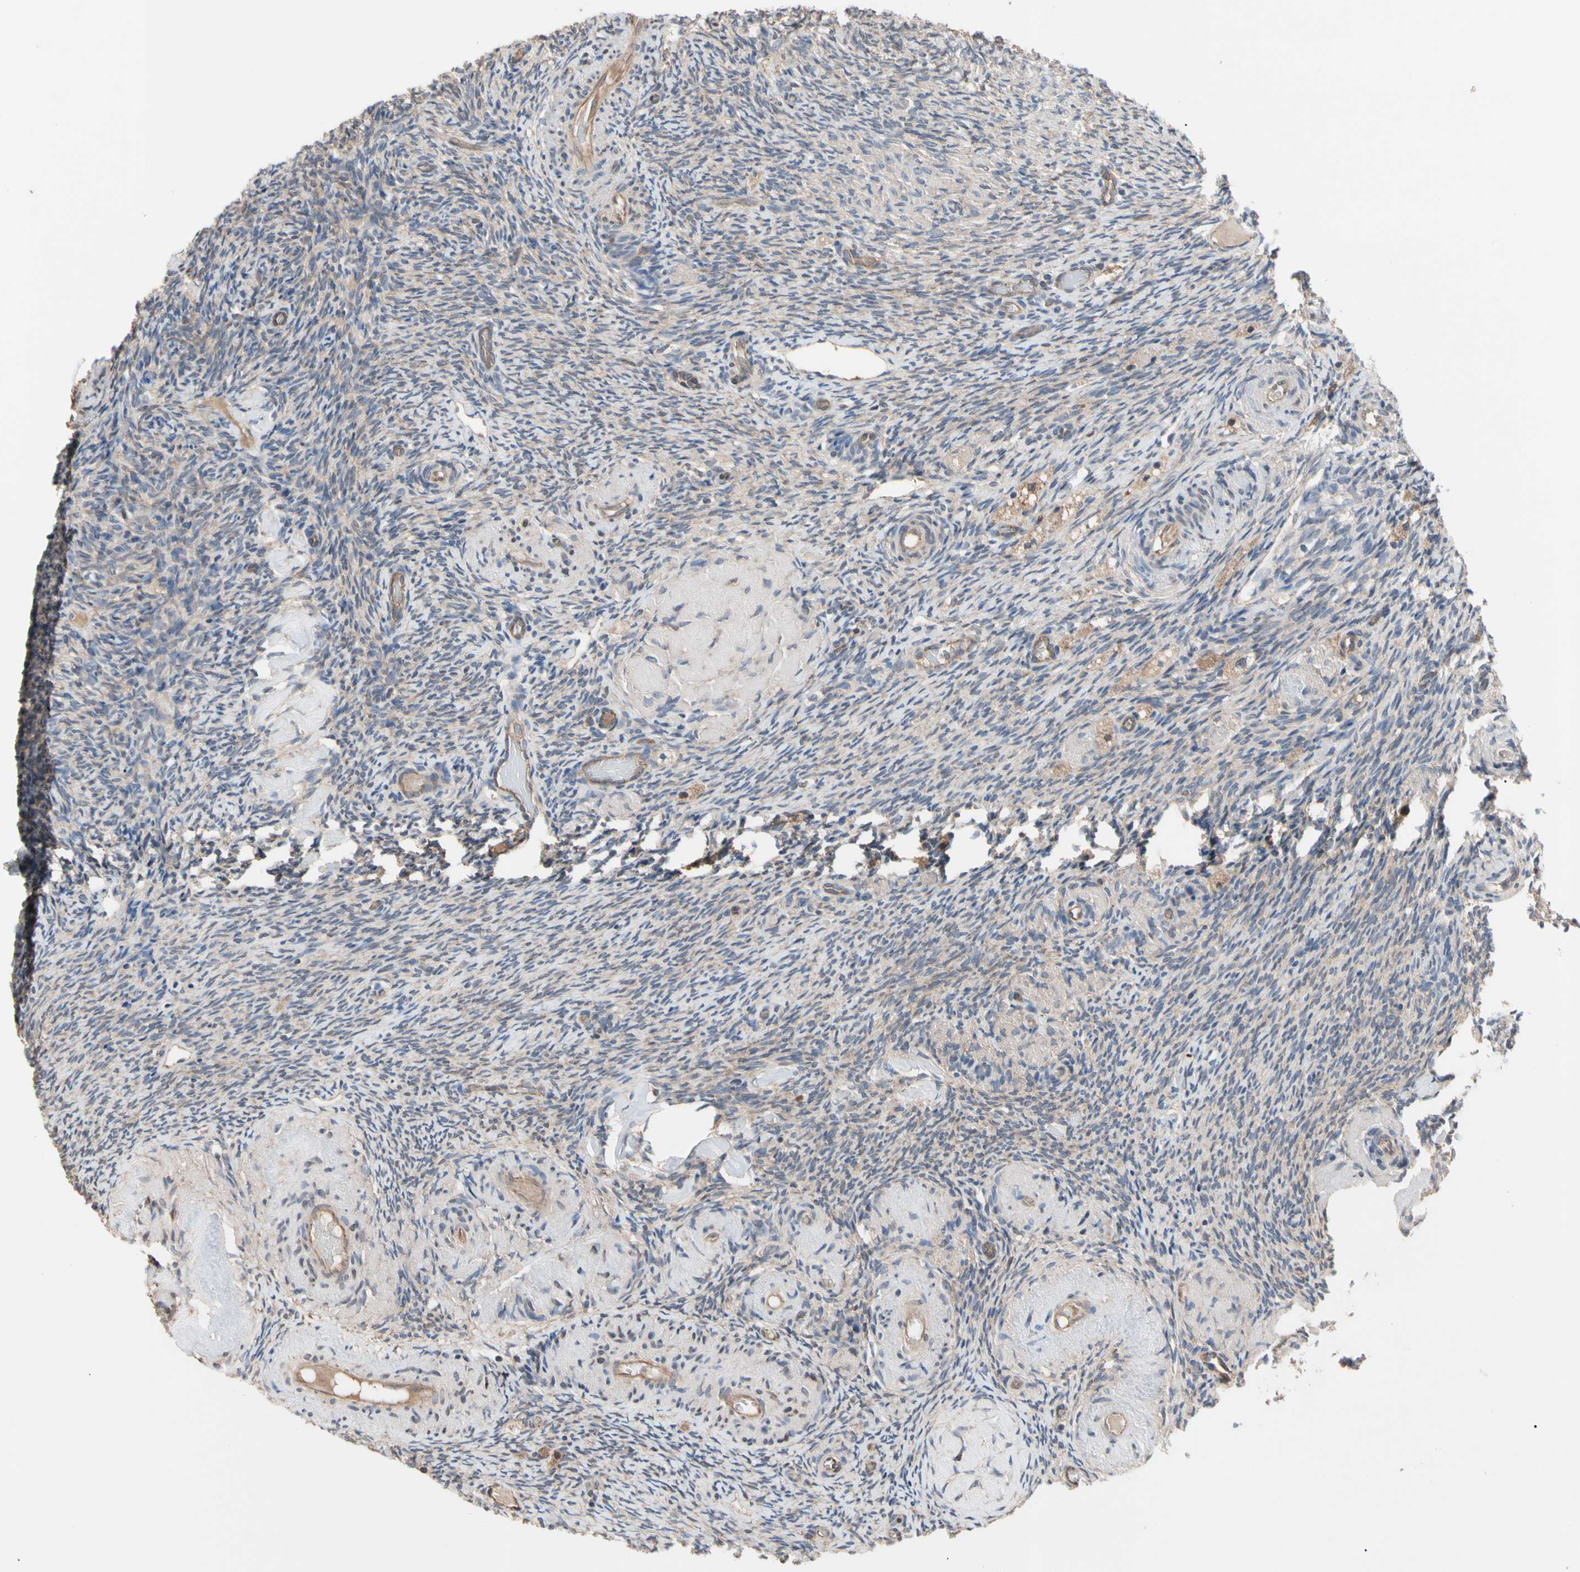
{"staining": {"intensity": "weak", "quantity": "25%-75%", "location": "cytoplasmic/membranous"}, "tissue": "ovary", "cell_type": "Ovarian stroma cells", "image_type": "normal", "snomed": [{"axis": "morphology", "description": "Normal tissue, NOS"}, {"axis": "topography", "description": "Ovary"}], "caption": "Immunohistochemistry photomicrograph of benign ovary: human ovary stained using IHC displays low levels of weak protein expression localized specifically in the cytoplasmic/membranous of ovarian stroma cells, appearing as a cytoplasmic/membranous brown color.", "gene": "DPP8", "patient": {"sex": "female", "age": 60}}